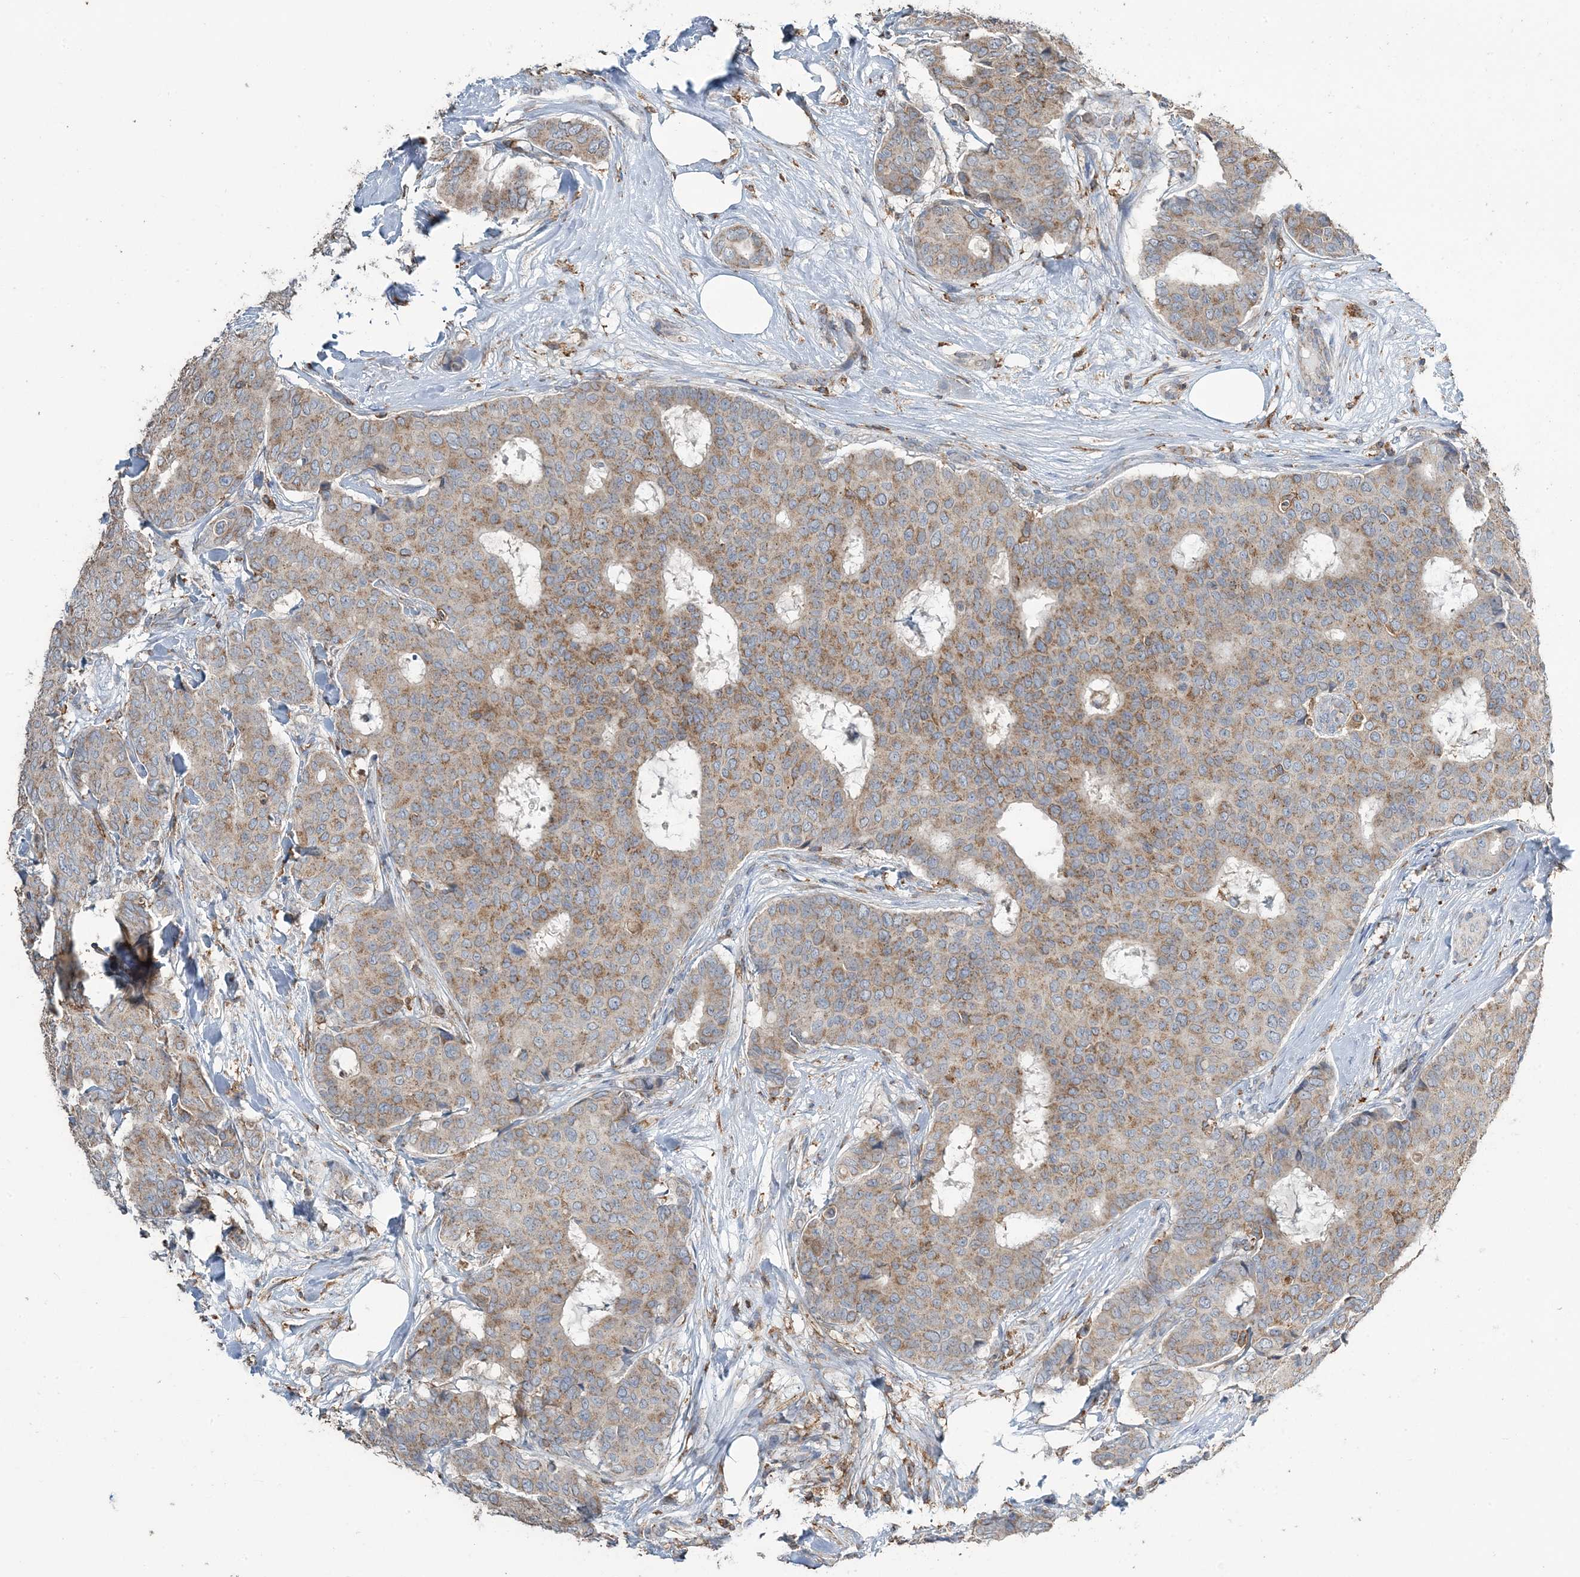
{"staining": {"intensity": "moderate", "quantity": ">75%", "location": "cytoplasmic/membranous"}, "tissue": "breast cancer", "cell_type": "Tumor cells", "image_type": "cancer", "snomed": [{"axis": "morphology", "description": "Duct carcinoma"}, {"axis": "topography", "description": "Breast"}], "caption": "Protein staining demonstrates moderate cytoplasmic/membranous expression in about >75% of tumor cells in invasive ductal carcinoma (breast).", "gene": "TMLHE", "patient": {"sex": "female", "age": 75}}